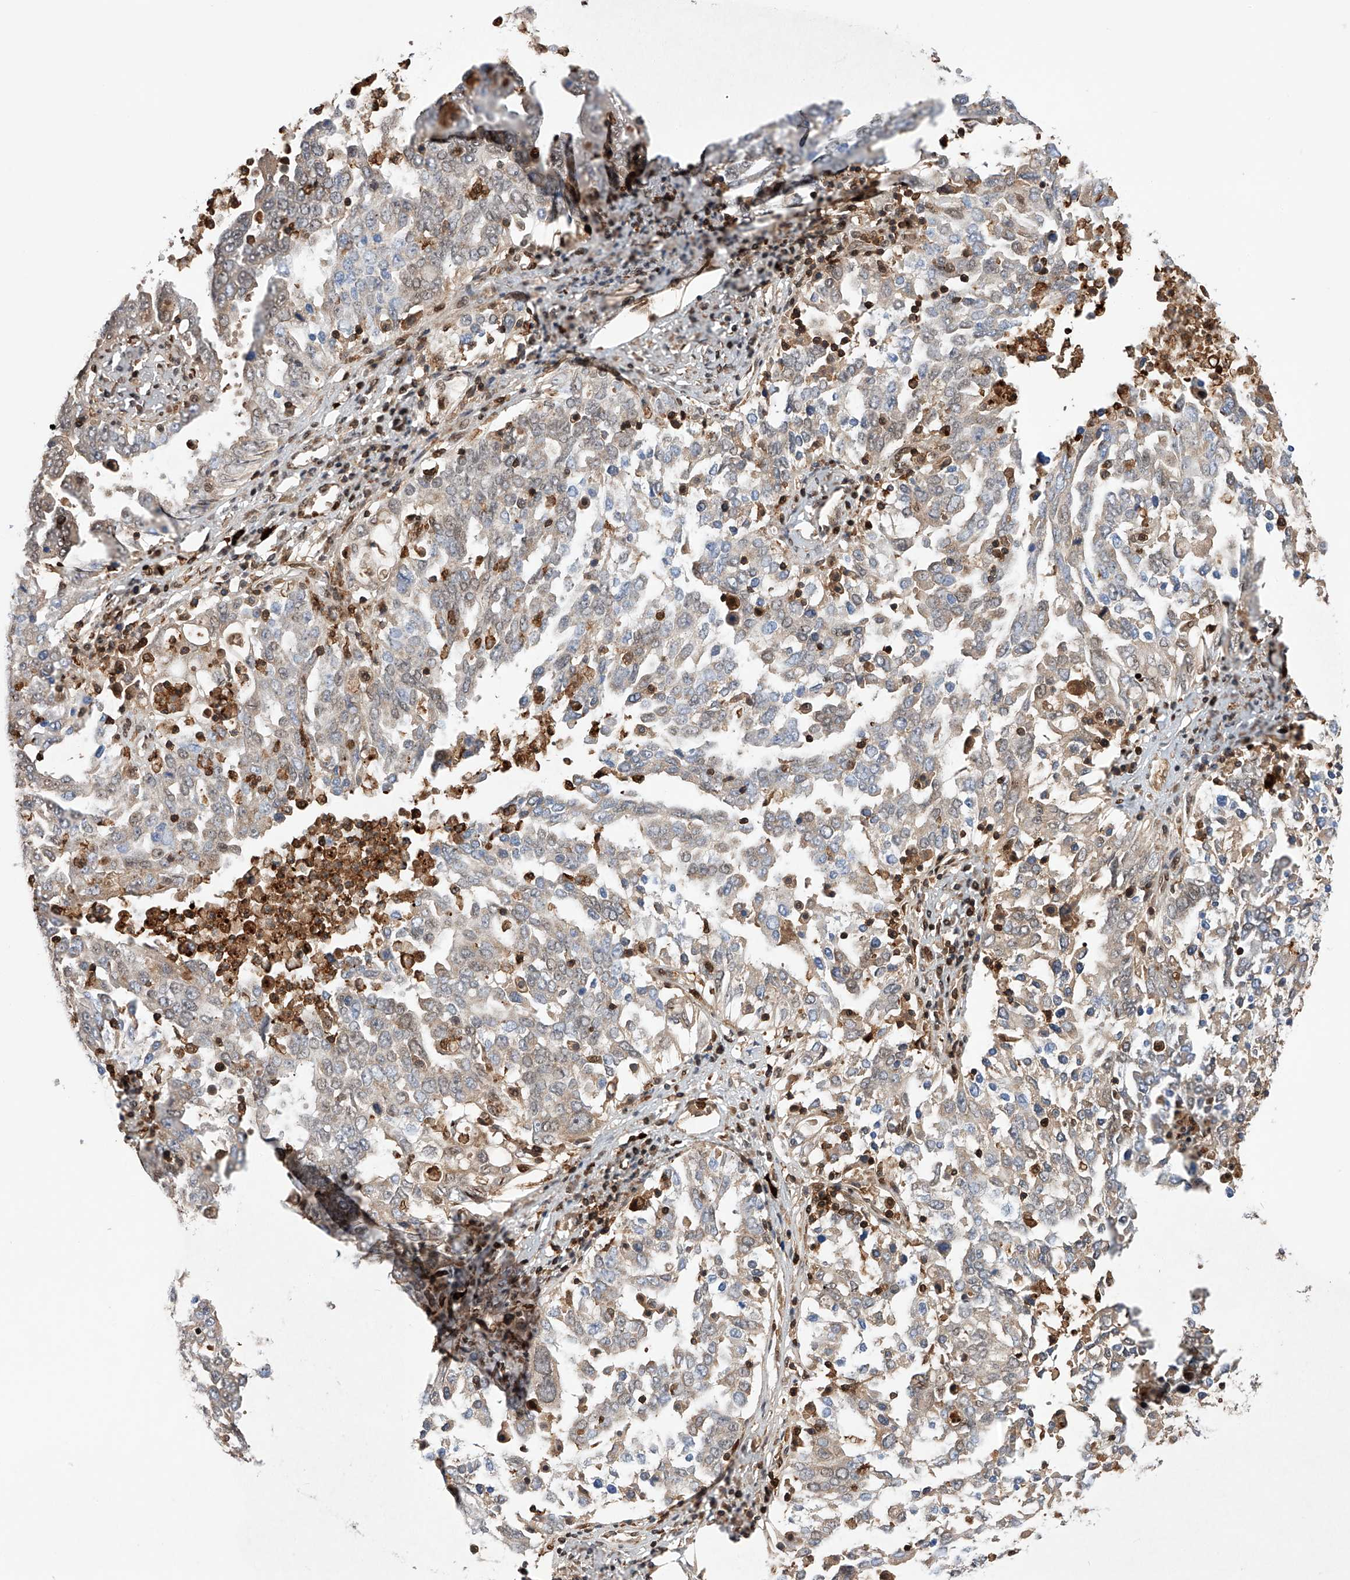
{"staining": {"intensity": "weak", "quantity": "<25%", "location": "cytoplasmic/membranous"}, "tissue": "ovarian cancer", "cell_type": "Tumor cells", "image_type": "cancer", "snomed": [{"axis": "morphology", "description": "Carcinoma, endometroid"}, {"axis": "topography", "description": "Ovary"}], "caption": "Immunohistochemistry of human endometroid carcinoma (ovarian) reveals no positivity in tumor cells.", "gene": "ZNF280D", "patient": {"sex": "female", "age": 62}}